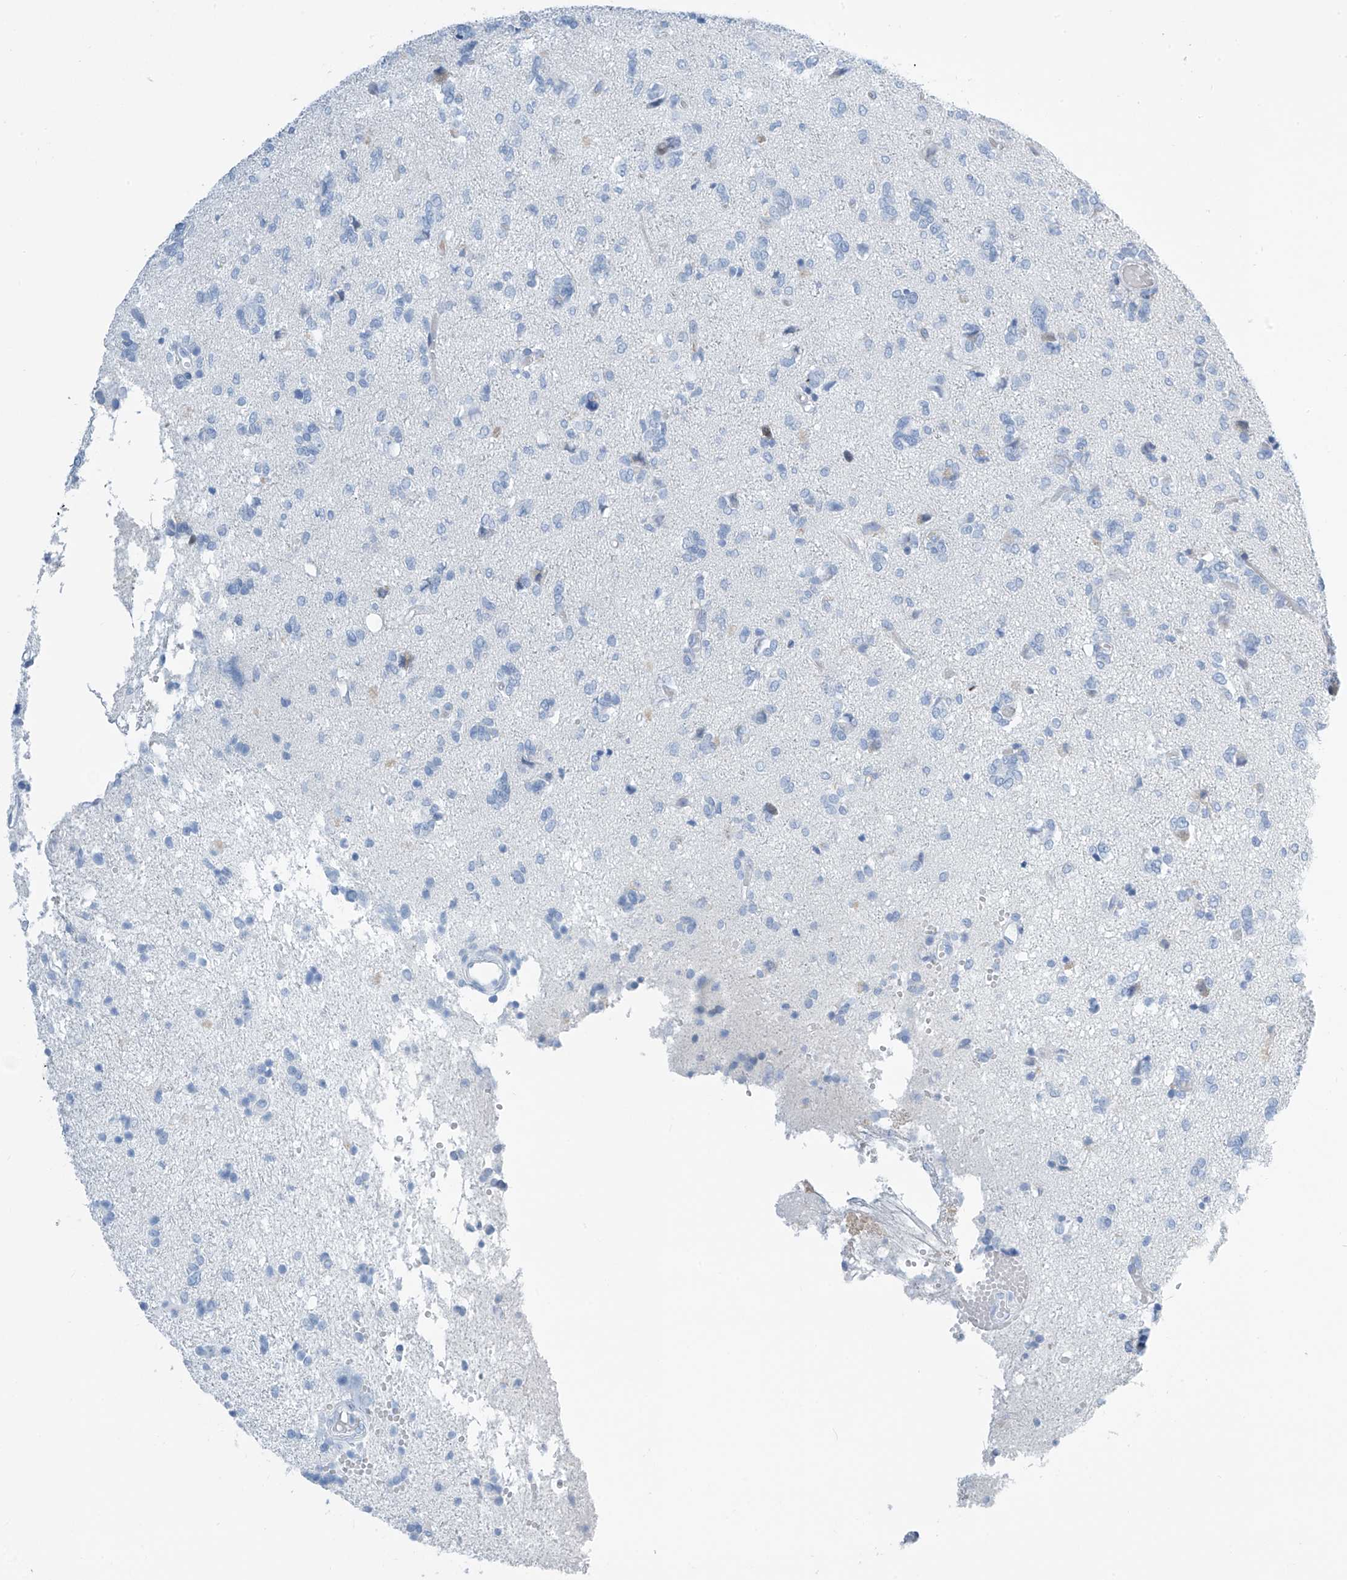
{"staining": {"intensity": "negative", "quantity": "none", "location": "none"}, "tissue": "glioma", "cell_type": "Tumor cells", "image_type": "cancer", "snomed": [{"axis": "morphology", "description": "Glioma, malignant, High grade"}, {"axis": "topography", "description": "Brain"}], "caption": "IHC micrograph of neoplastic tissue: malignant glioma (high-grade) stained with DAB (3,3'-diaminobenzidine) shows no significant protein staining in tumor cells.", "gene": "SGO2", "patient": {"sex": "female", "age": 59}}